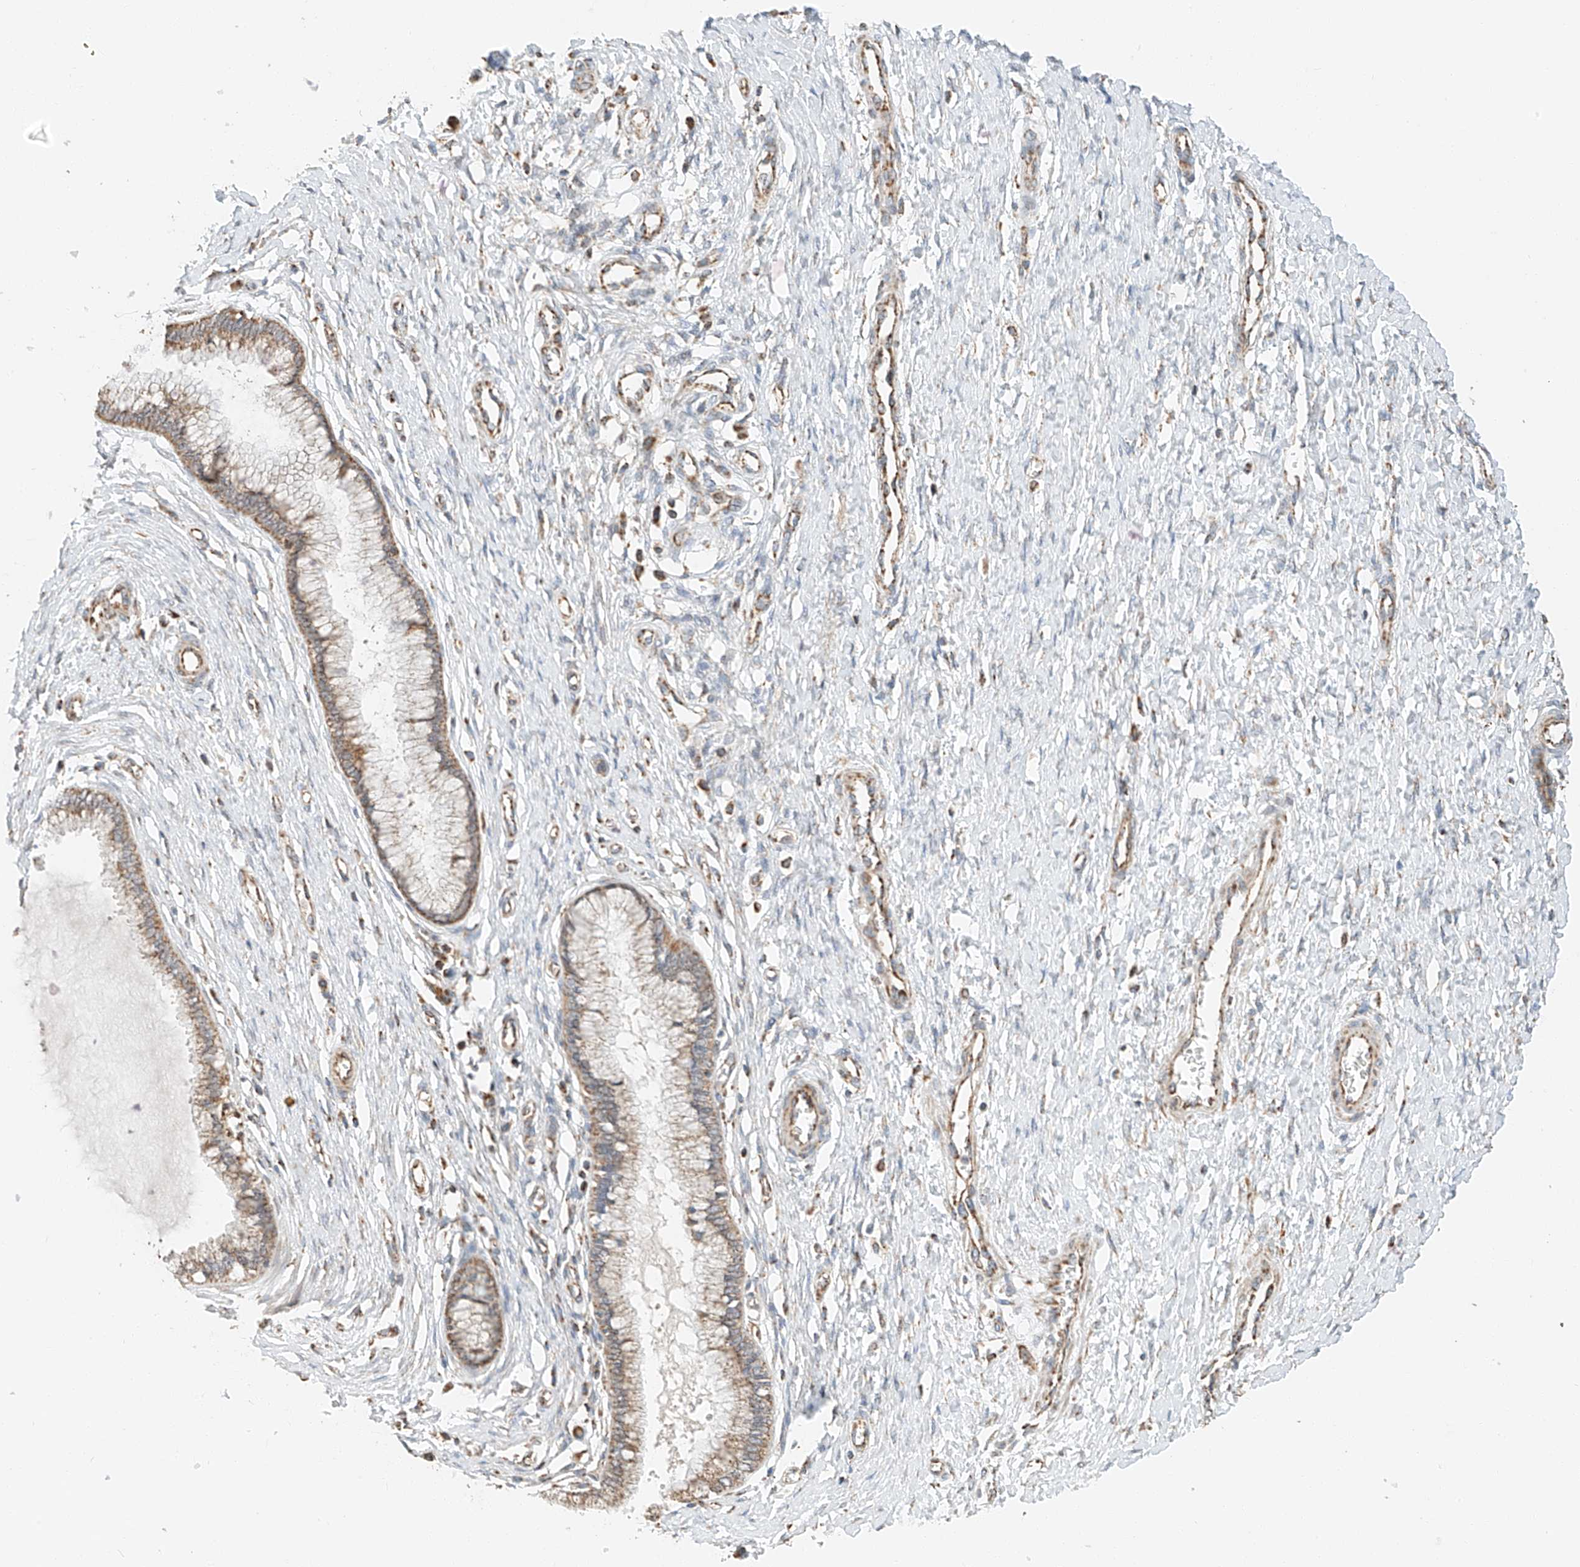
{"staining": {"intensity": "moderate", "quantity": "25%-75%", "location": "cytoplasmic/membranous"}, "tissue": "cervix", "cell_type": "Glandular cells", "image_type": "normal", "snomed": [{"axis": "morphology", "description": "Normal tissue, NOS"}, {"axis": "topography", "description": "Cervix"}], "caption": "Immunohistochemical staining of normal cervix shows 25%-75% levels of moderate cytoplasmic/membranous protein expression in approximately 25%-75% of glandular cells.", "gene": "YIPF7", "patient": {"sex": "female", "age": 55}}